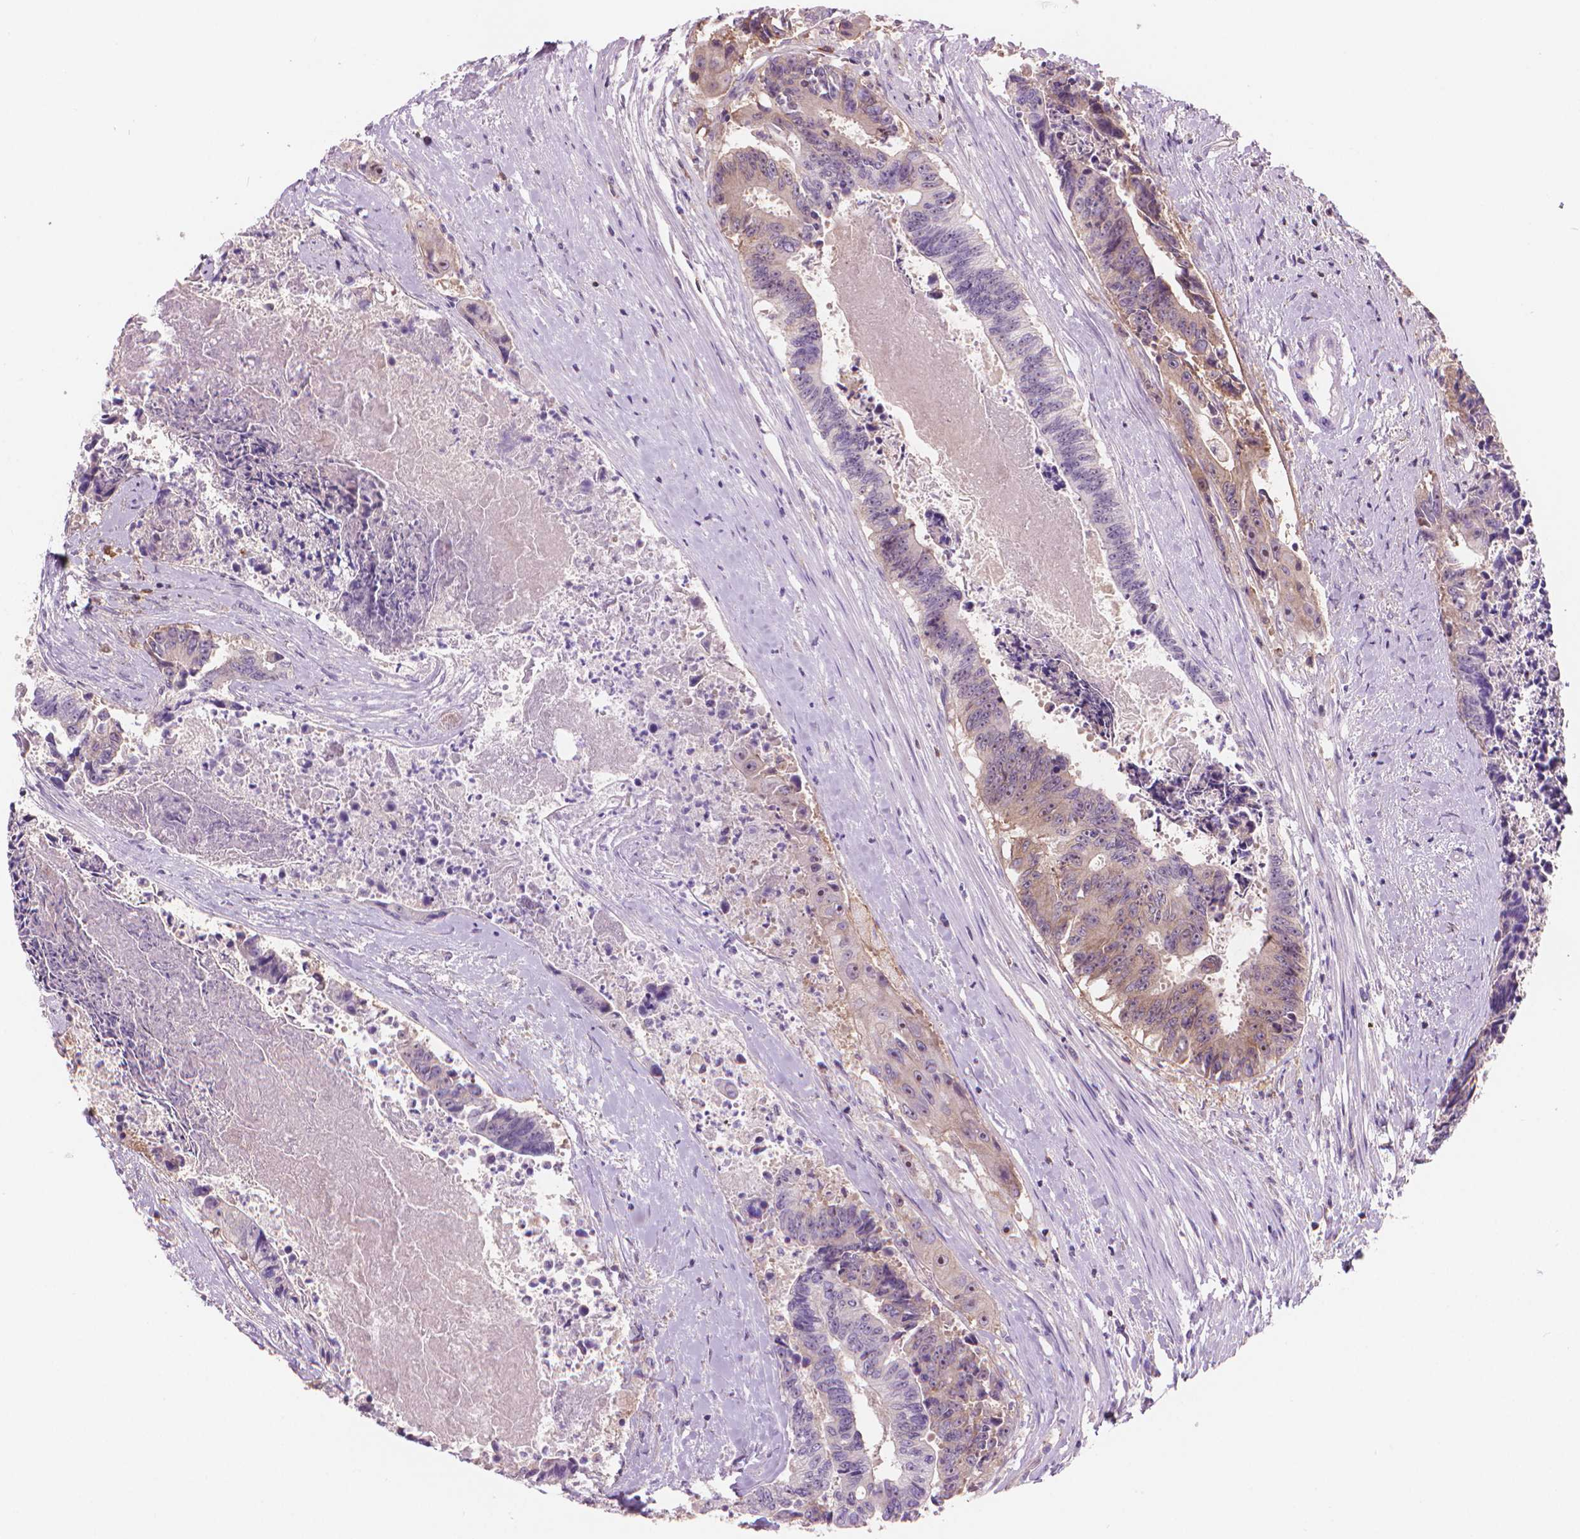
{"staining": {"intensity": "weak", "quantity": "<25%", "location": "cytoplasmic/membranous"}, "tissue": "colorectal cancer", "cell_type": "Tumor cells", "image_type": "cancer", "snomed": [{"axis": "morphology", "description": "Adenocarcinoma, NOS"}, {"axis": "topography", "description": "Rectum"}], "caption": "Colorectal adenocarcinoma was stained to show a protein in brown. There is no significant staining in tumor cells.", "gene": "ENSG00000187186", "patient": {"sex": "male", "age": 54}}